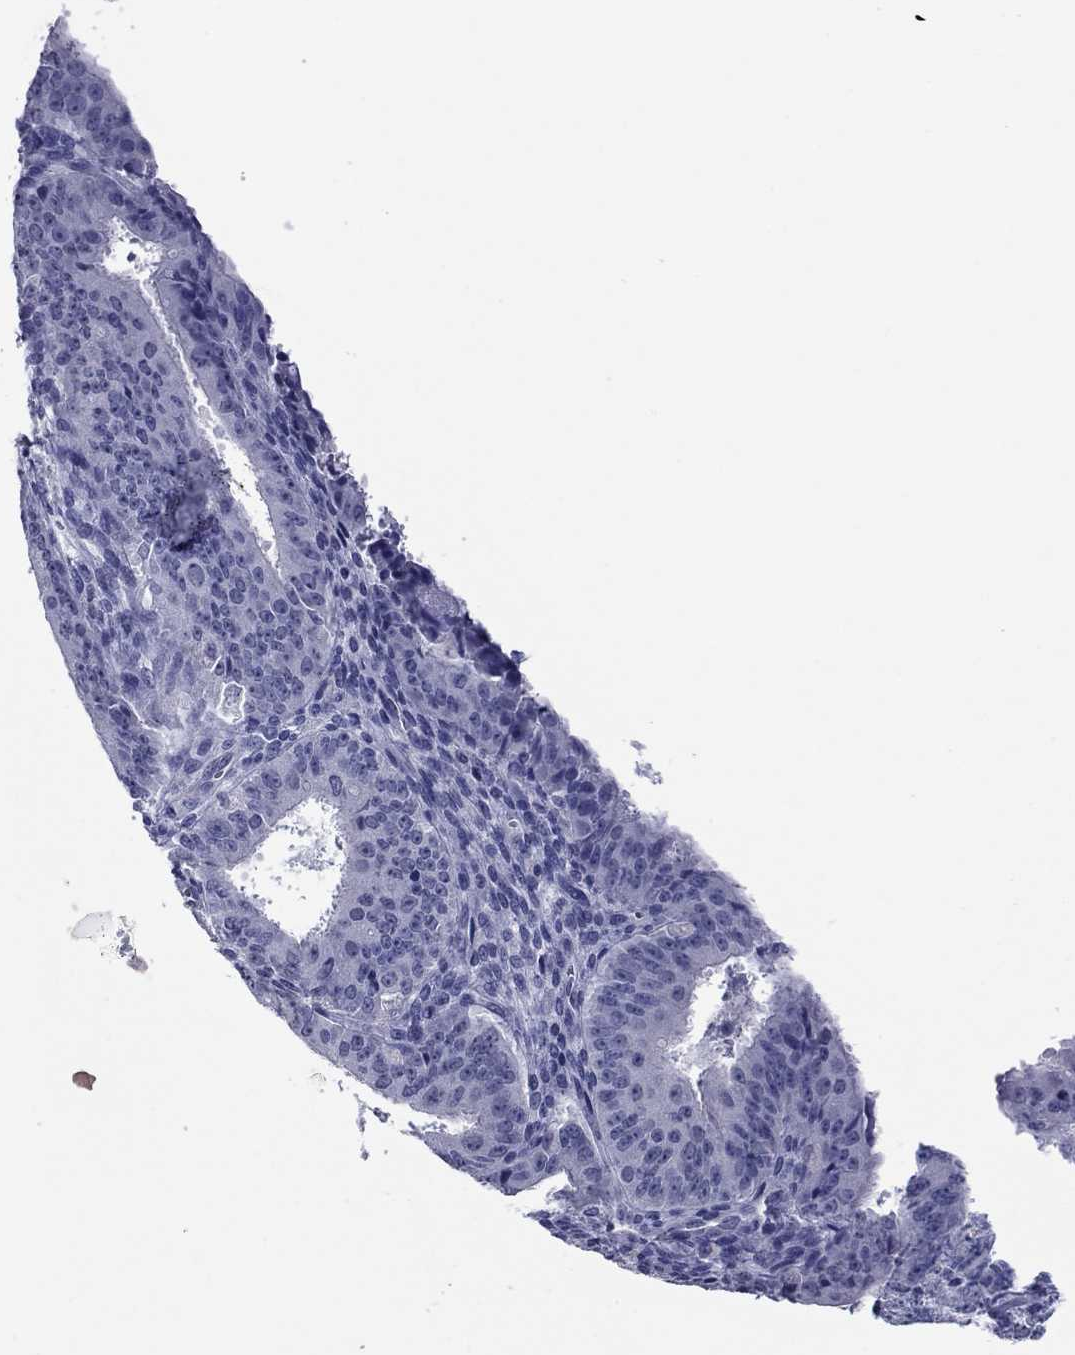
{"staining": {"intensity": "negative", "quantity": "none", "location": "none"}, "tissue": "ovarian cancer", "cell_type": "Tumor cells", "image_type": "cancer", "snomed": [{"axis": "morphology", "description": "Carcinoma, endometroid"}, {"axis": "topography", "description": "Ovary"}], "caption": "The immunohistochemistry (IHC) micrograph has no significant staining in tumor cells of ovarian cancer tissue. (DAB (3,3'-diaminobenzidine) immunohistochemistry visualized using brightfield microscopy, high magnification).", "gene": "HAO1", "patient": {"sex": "female", "age": 42}}